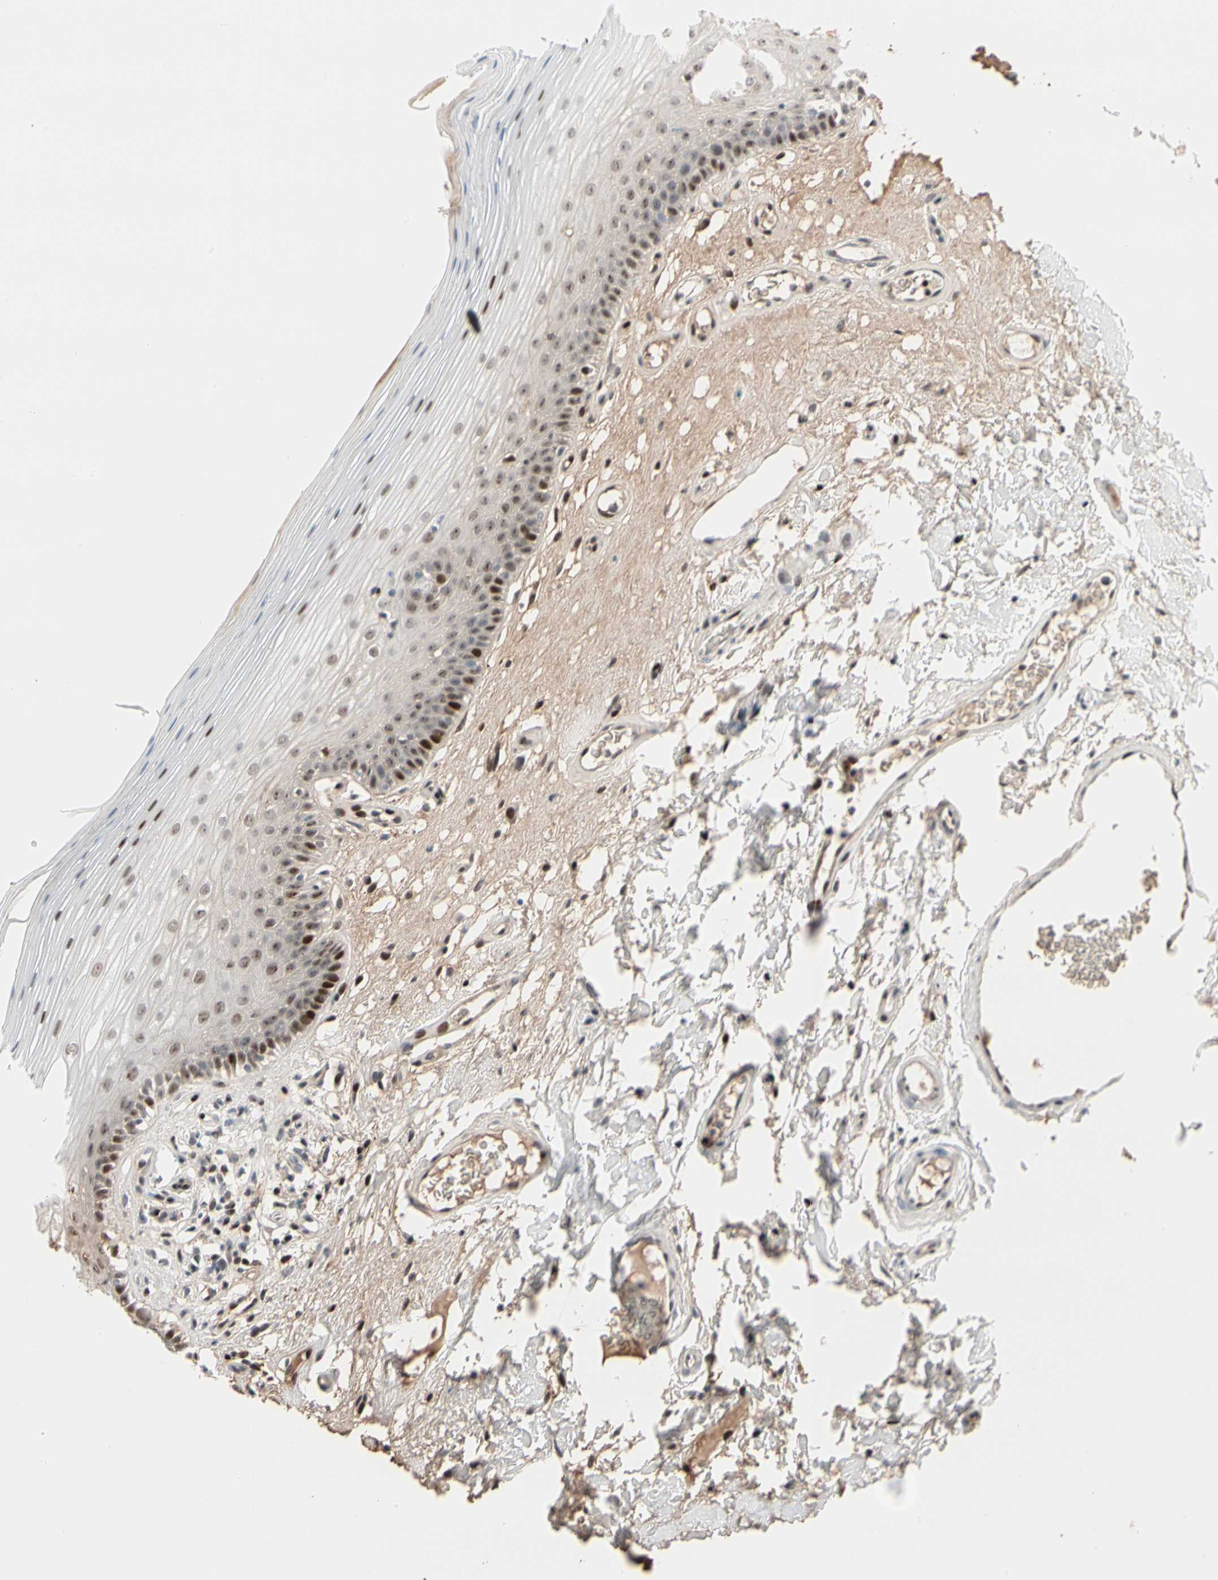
{"staining": {"intensity": "moderate", "quantity": "<25%", "location": "nuclear"}, "tissue": "oral mucosa", "cell_type": "Squamous epithelial cells", "image_type": "normal", "snomed": [{"axis": "morphology", "description": "Normal tissue, NOS"}, {"axis": "morphology", "description": "Squamous cell carcinoma, NOS"}, {"axis": "topography", "description": "Skeletal muscle"}, {"axis": "topography", "description": "Oral tissue"}], "caption": "A brown stain shows moderate nuclear positivity of a protein in squamous epithelial cells of normal oral mucosa.", "gene": "FOXO3", "patient": {"sex": "male", "age": 71}}